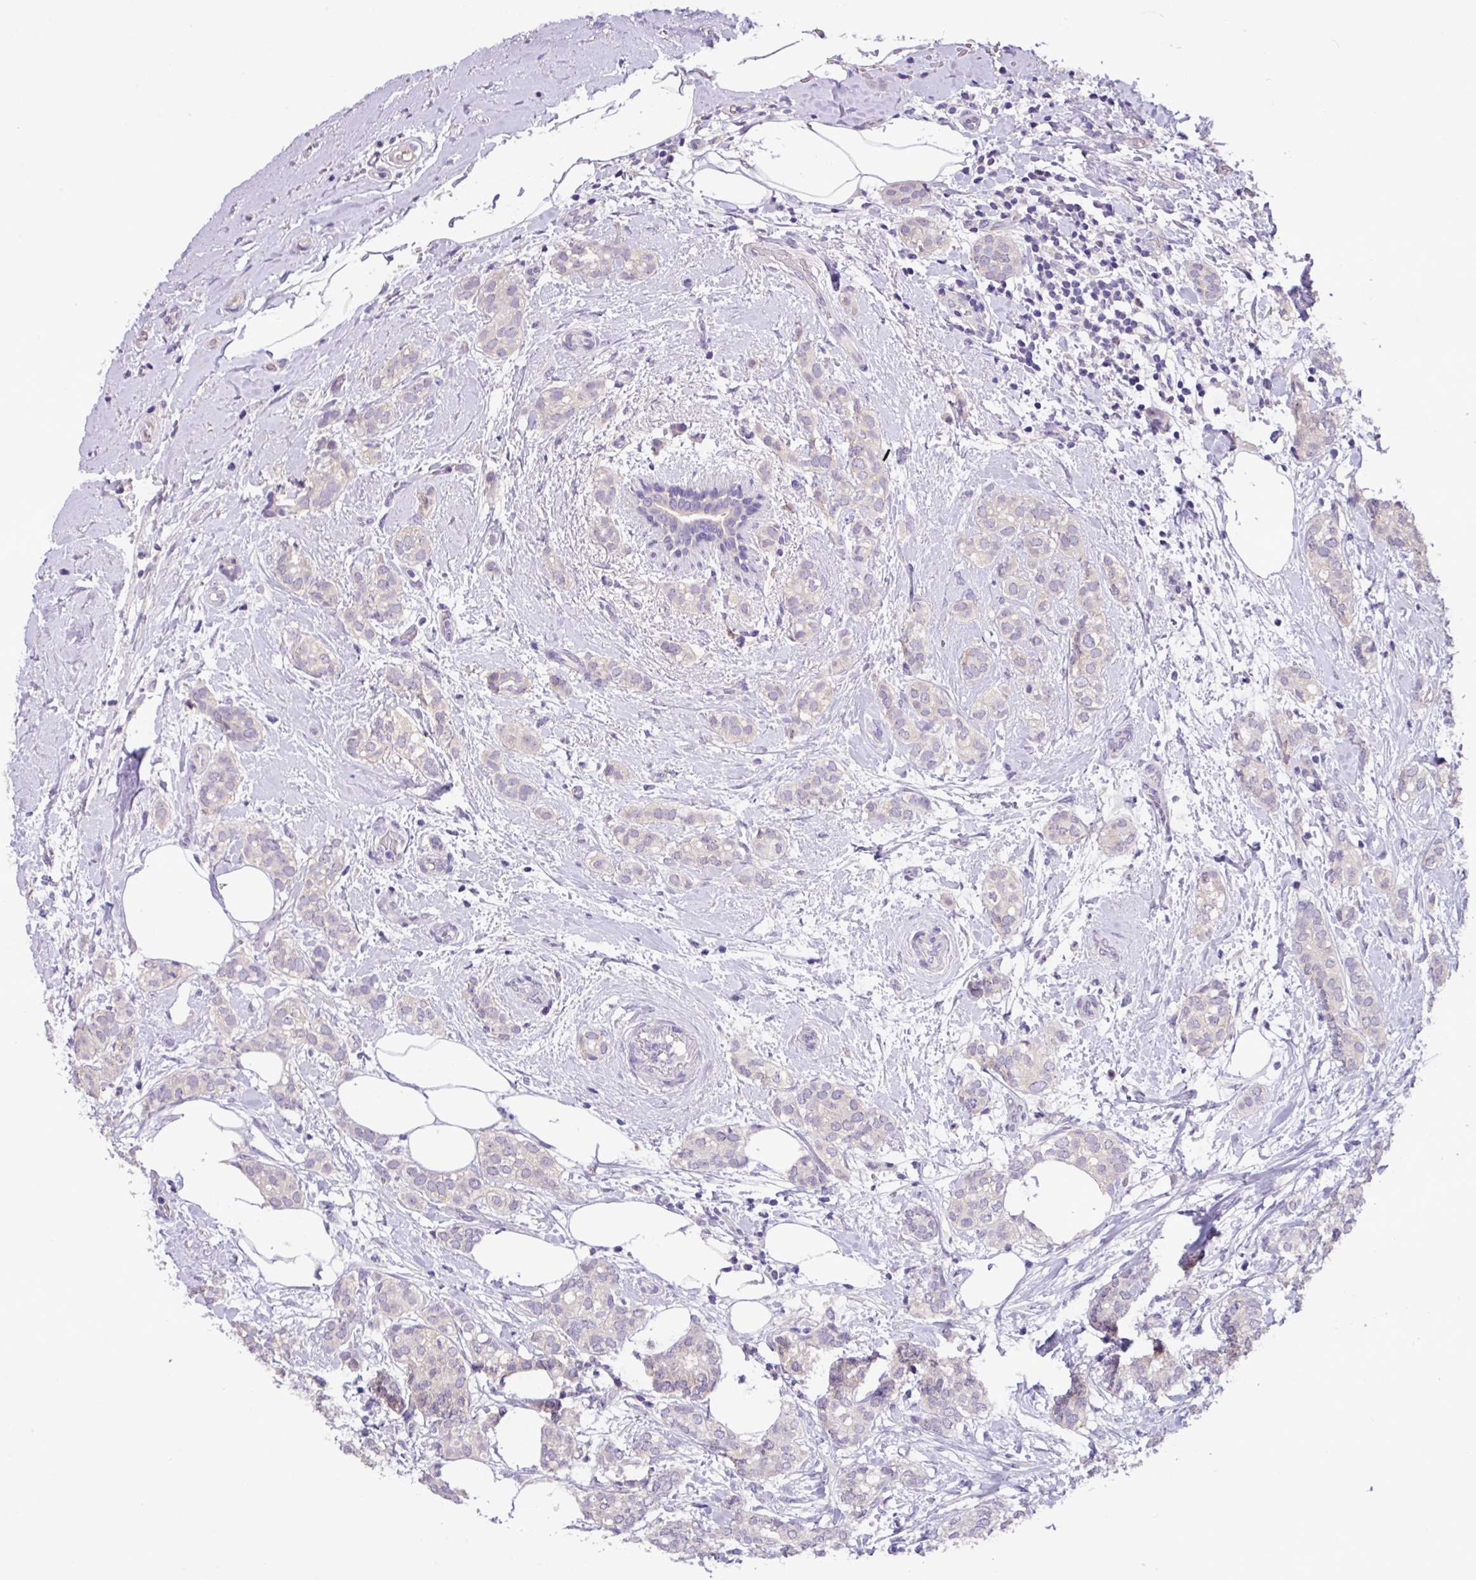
{"staining": {"intensity": "negative", "quantity": "none", "location": "none"}, "tissue": "breast cancer", "cell_type": "Tumor cells", "image_type": "cancer", "snomed": [{"axis": "morphology", "description": "Duct carcinoma"}, {"axis": "topography", "description": "Breast"}], "caption": "A high-resolution image shows IHC staining of breast cancer (intraductal carcinoma), which exhibits no significant staining in tumor cells.", "gene": "PAX8", "patient": {"sex": "female", "age": 73}}